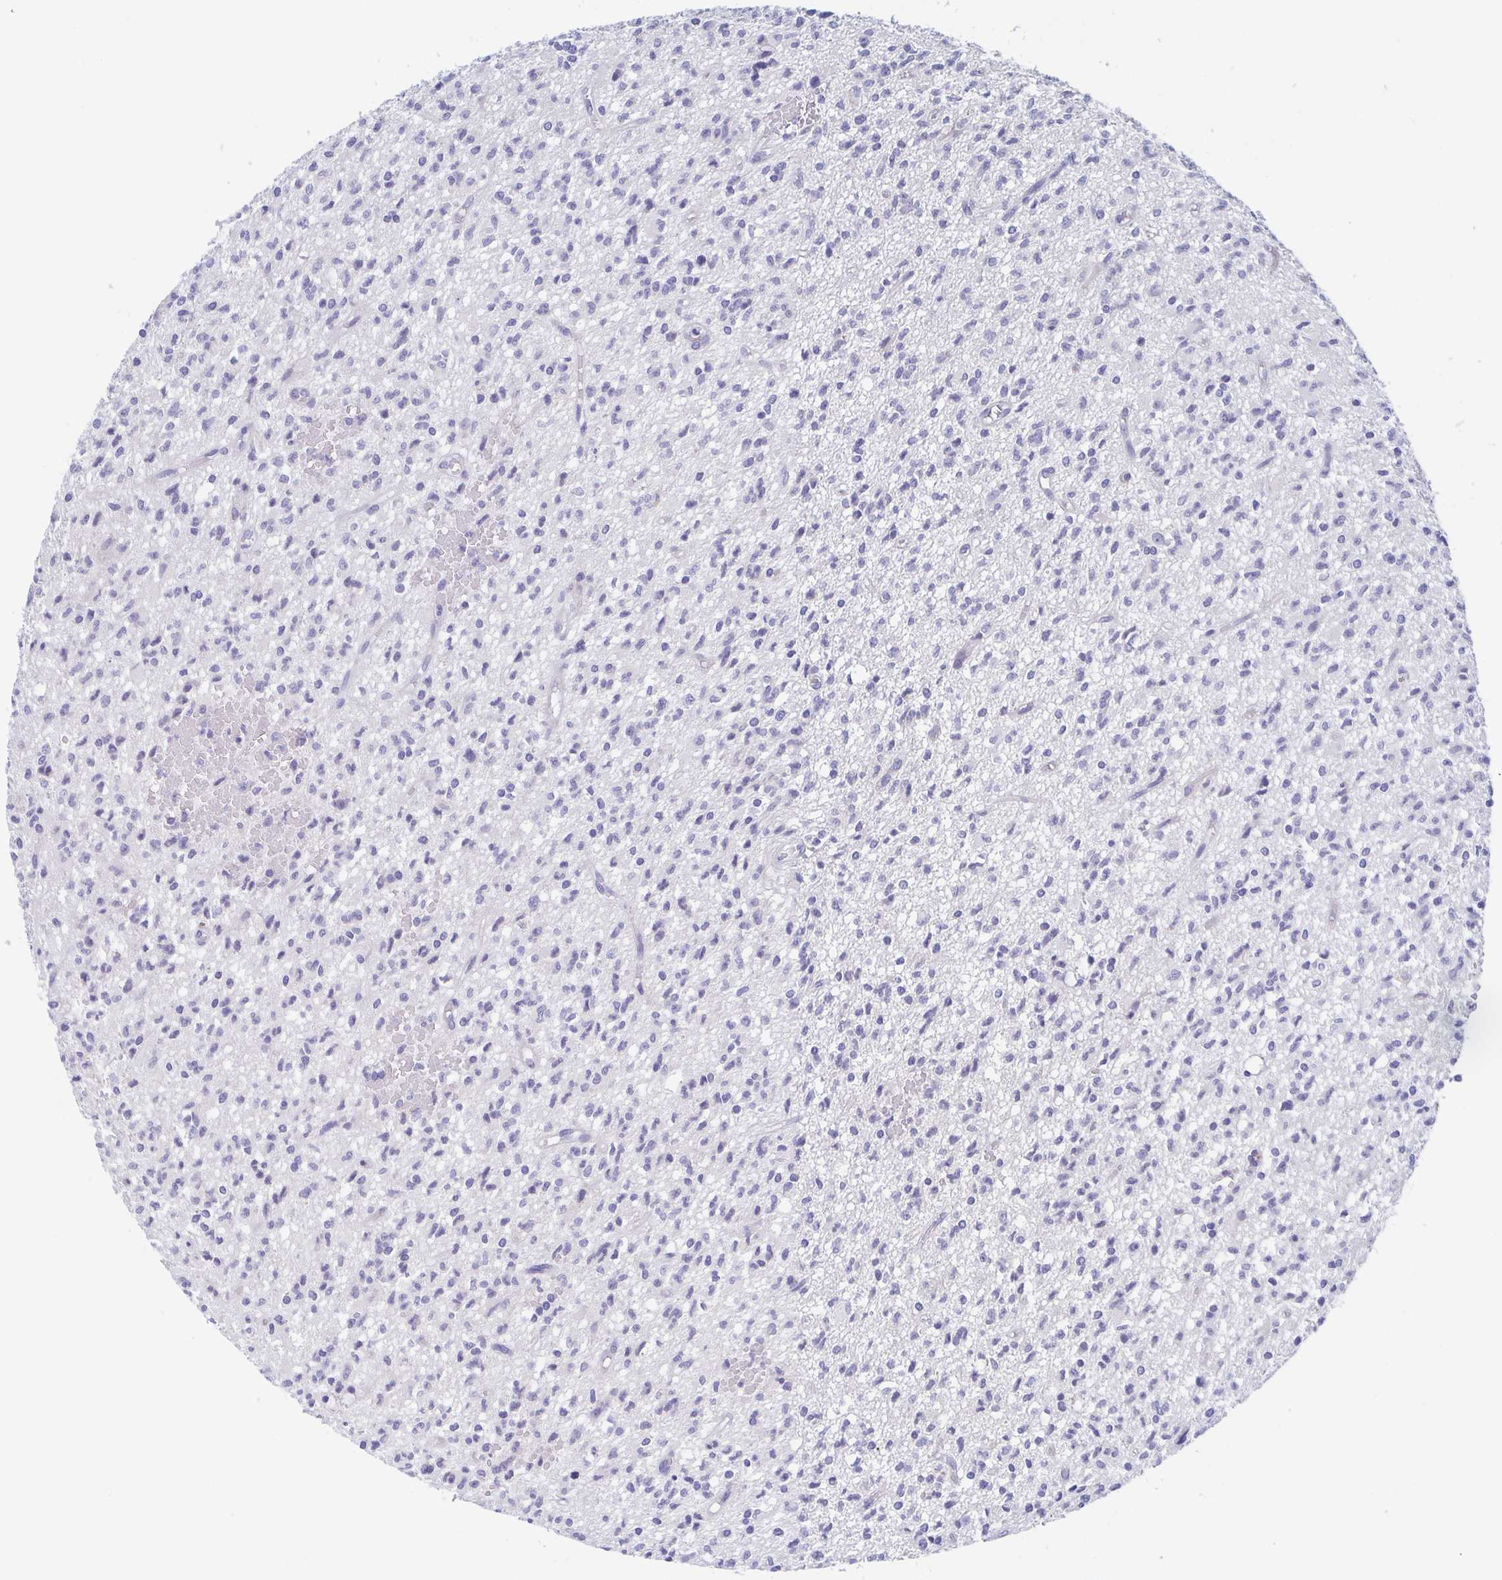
{"staining": {"intensity": "negative", "quantity": "none", "location": "none"}, "tissue": "glioma", "cell_type": "Tumor cells", "image_type": "cancer", "snomed": [{"axis": "morphology", "description": "Glioma, malignant, Low grade"}, {"axis": "topography", "description": "Brain"}], "caption": "Malignant low-grade glioma was stained to show a protein in brown. There is no significant positivity in tumor cells.", "gene": "TEX12", "patient": {"sex": "male", "age": 64}}